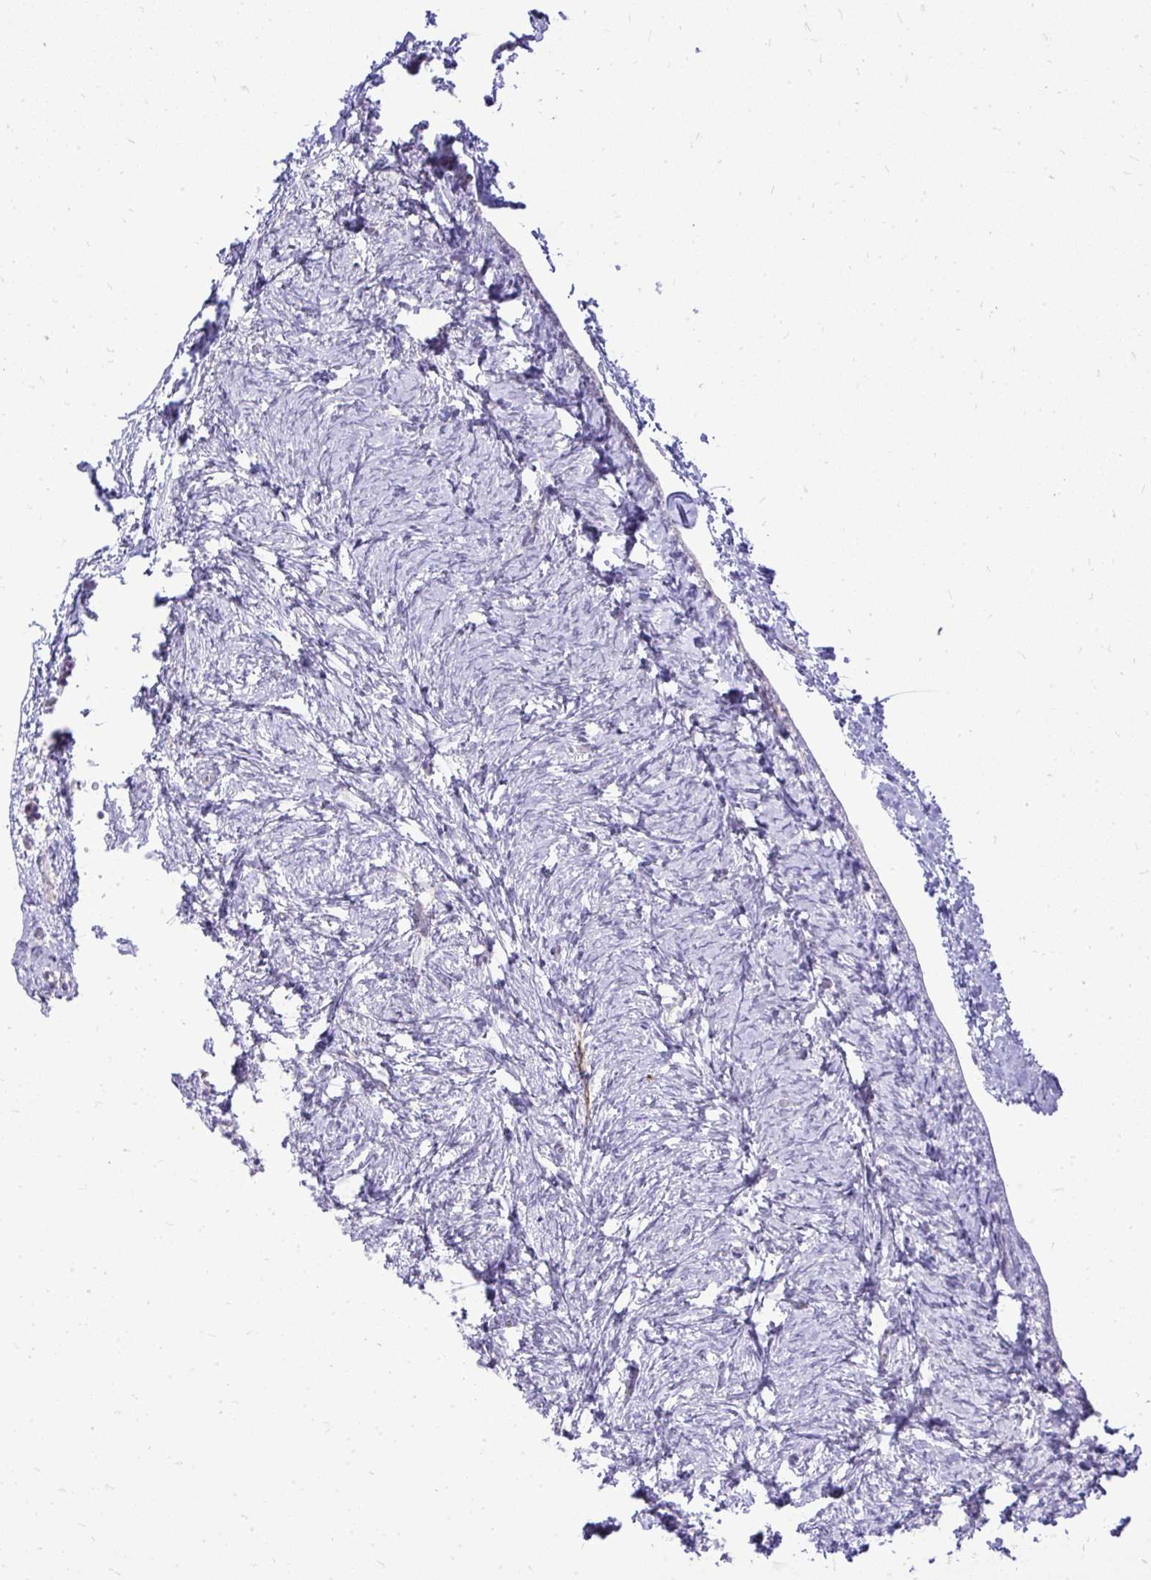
{"staining": {"intensity": "moderate", "quantity": "<25%", "location": "cytoplasmic/membranous"}, "tissue": "ovary", "cell_type": "Follicle cells", "image_type": "normal", "snomed": [{"axis": "morphology", "description": "Normal tissue, NOS"}, {"axis": "topography", "description": "Ovary"}], "caption": "Immunohistochemistry histopathology image of benign human ovary stained for a protein (brown), which exhibits low levels of moderate cytoplasmic/membranous positivity in about <25% of follicle cells.", "gene": "OR8D1", "patient": {"sex": "female", "age": 41}}